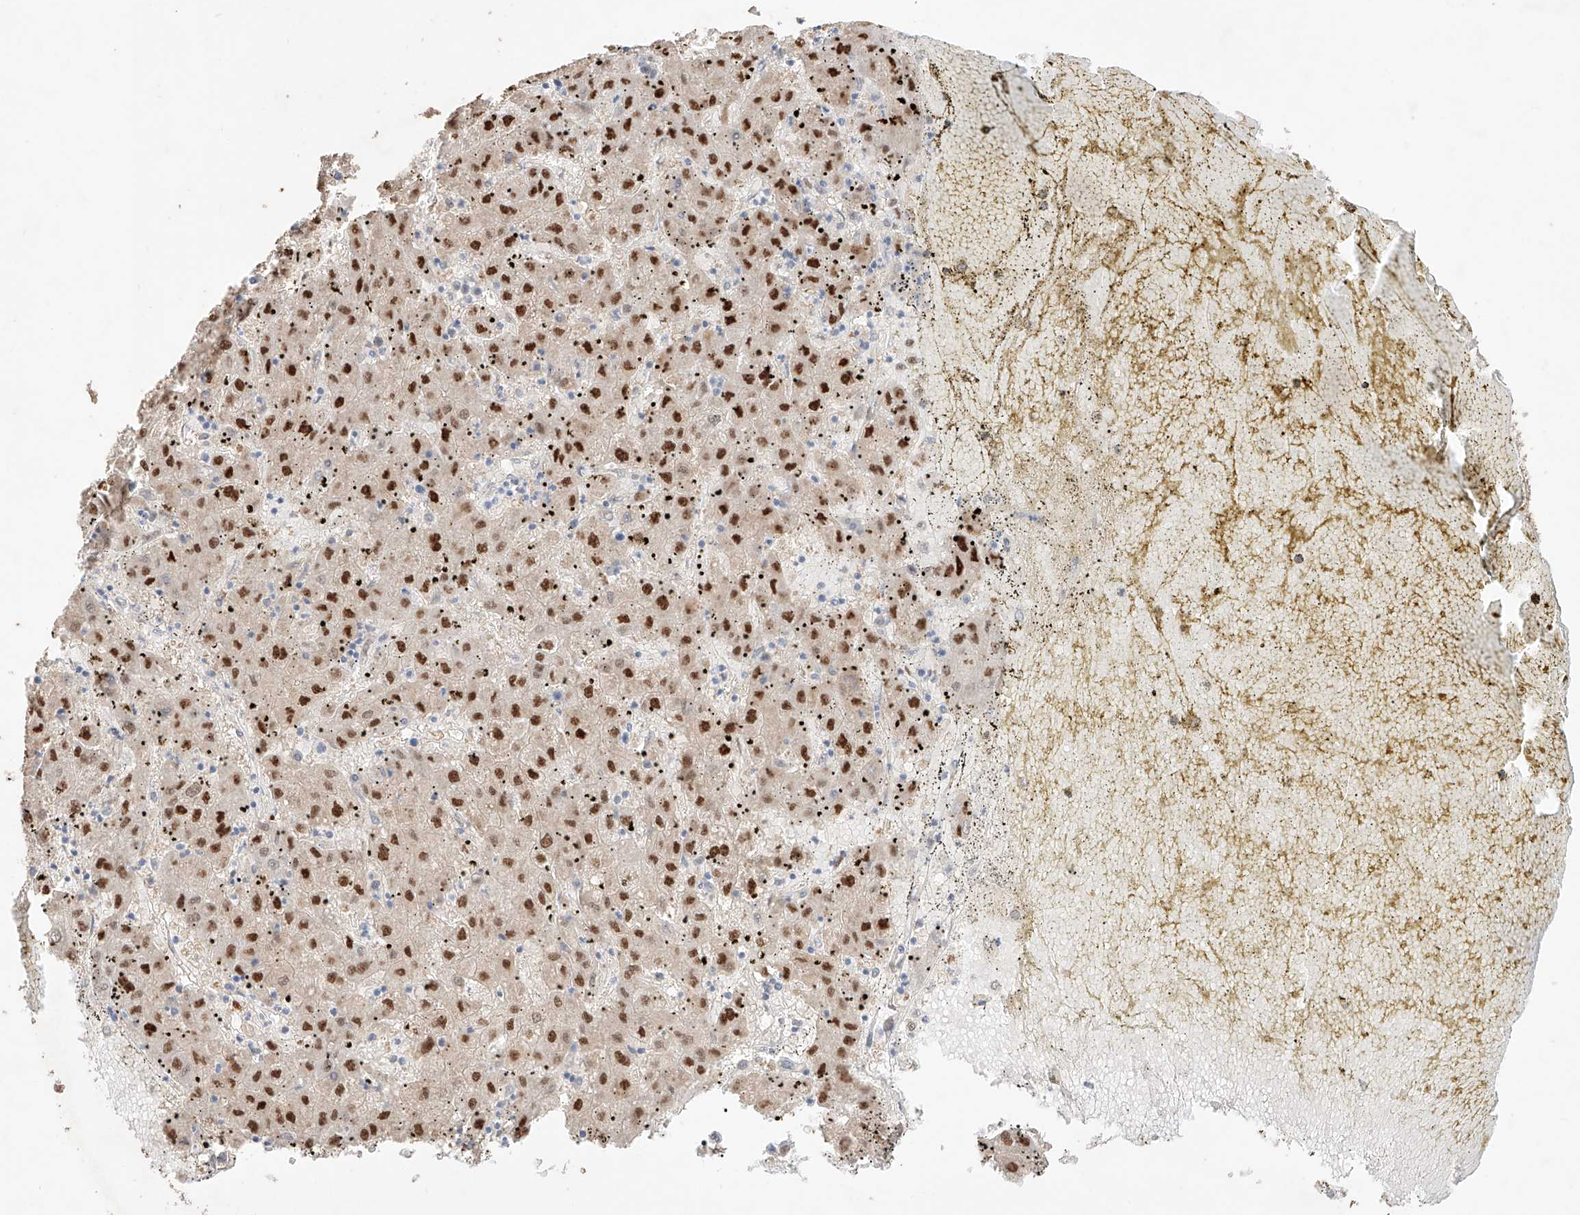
{"staining": {"intensity": "strong", "quantity": ">75%", "location": "nuclear"}, "tissue": "liver cancer", "cell_type": "Tumor cells", "image_type": "cancer", "snomed": [{"axis": "morphology", "description": "Carcinoma, Hepatocellular, NOS"}, {"axis": "topography", "description": "Liver"}], "caption": "Strong nuclear protein expression is seen in about >75% of tumor cells in liver hepatocellular carcinoma.", "gene": "APIP", "patient": {"sex": "male", "age": 72}}